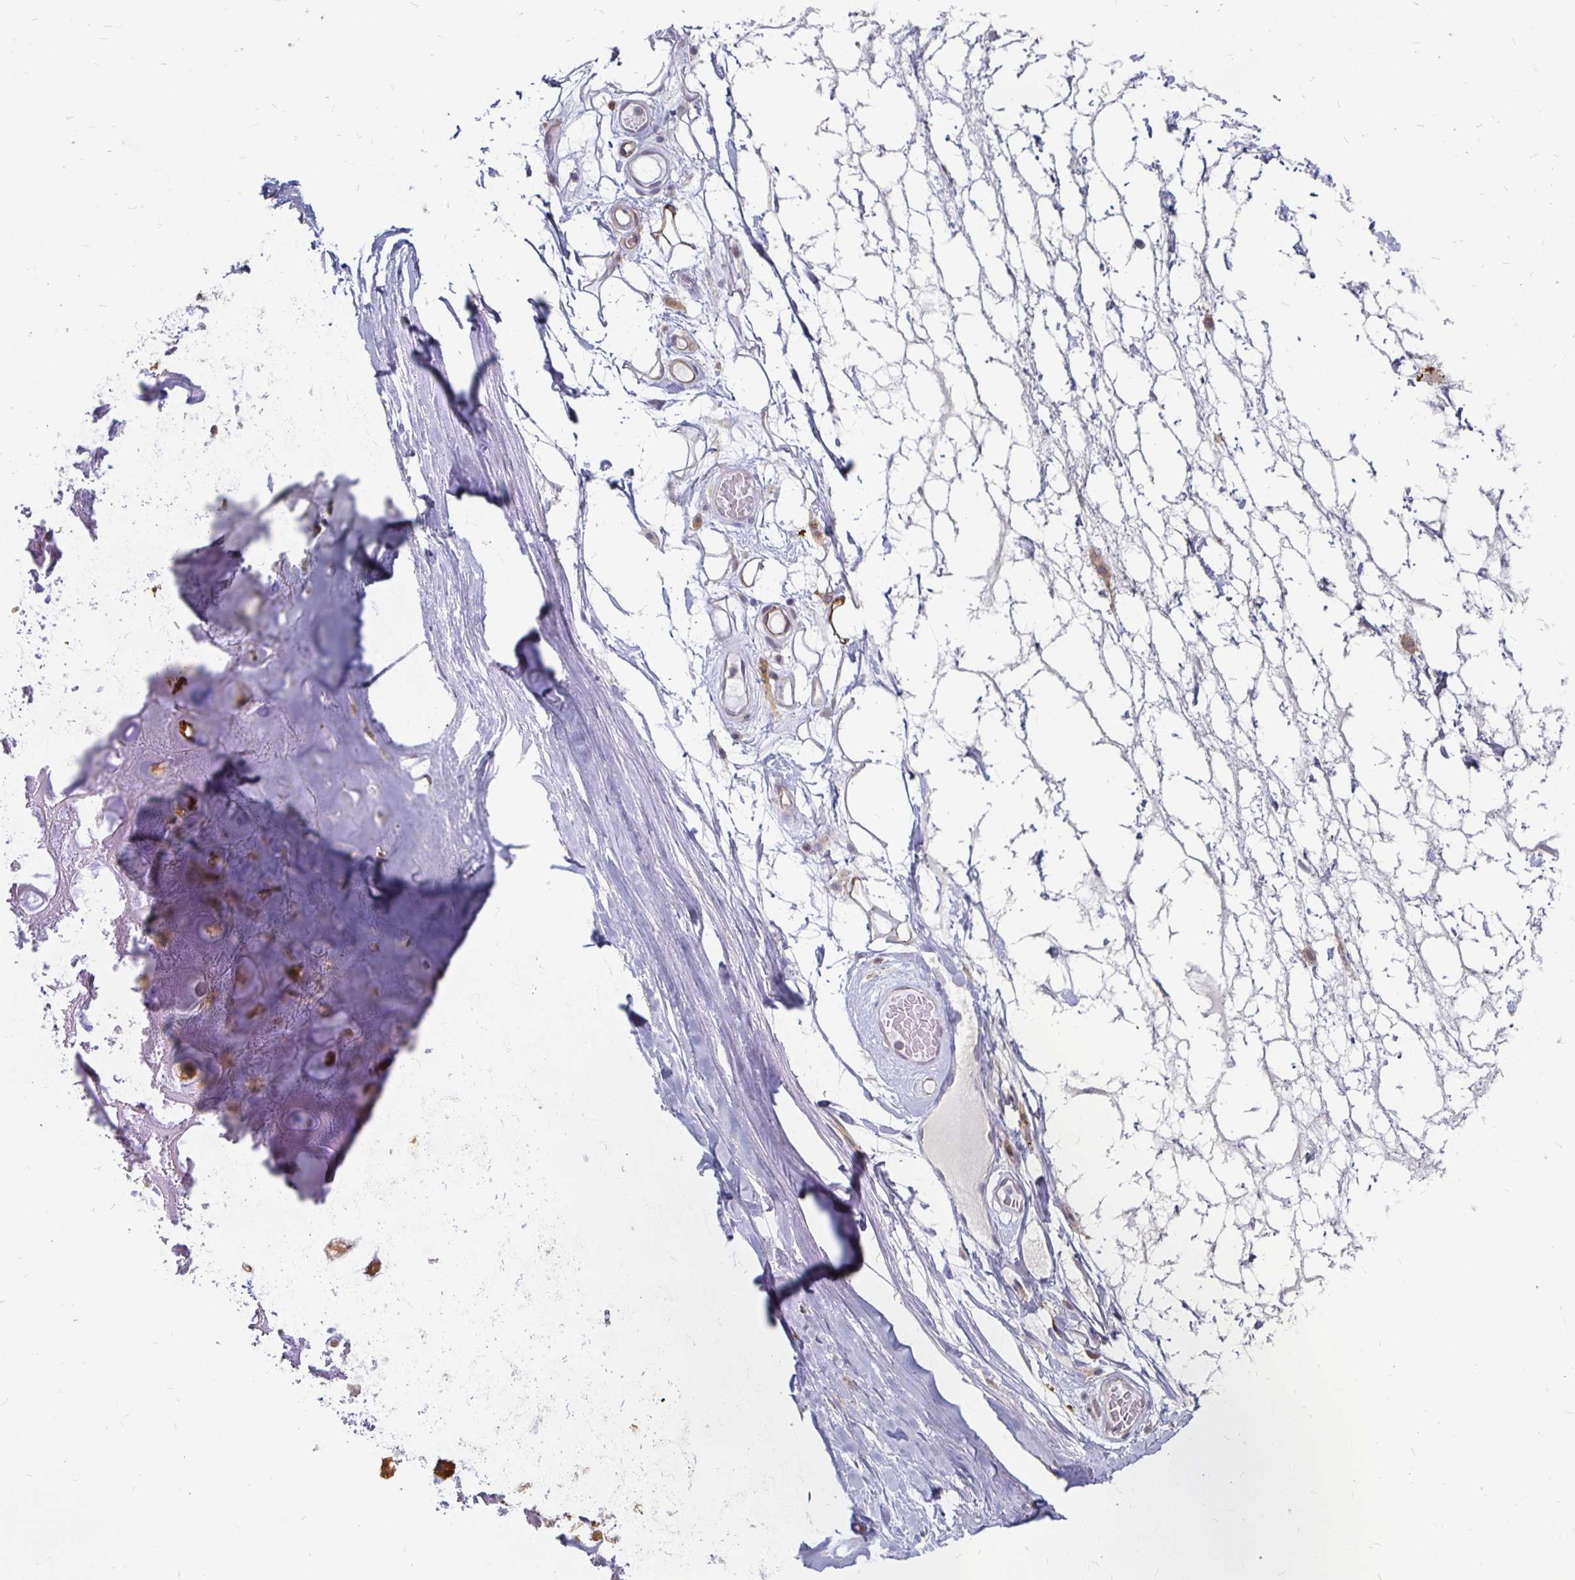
{"staining": {"intensity": "negative", "quantity": "none", "location": "none"}, "tissue": "adipose tissue", "cell_type": "Adipocytes", "image_type": "normal", "snomed": [{"axis": "morphology", "description": "Normal tissue, NOS"}, {"axis": "topography", "description": "Lymph node"}, {"axis": "topography", "description": "Cartilage tissue"}, {"axis": "topography", "description": "Nasopharynx"}], "caption": "IHC micrograph of unremarkable adipose tissue stained for a protein (brown), which shows no staining in adipocytes. The staining is performed using DAB (3,3'-diaminobenzidine) brown chromogen with nuclei counter-stained in using hematoxylin.", "gene": "CCDC85A", "patient": {"sex": "male", "age": 63}}